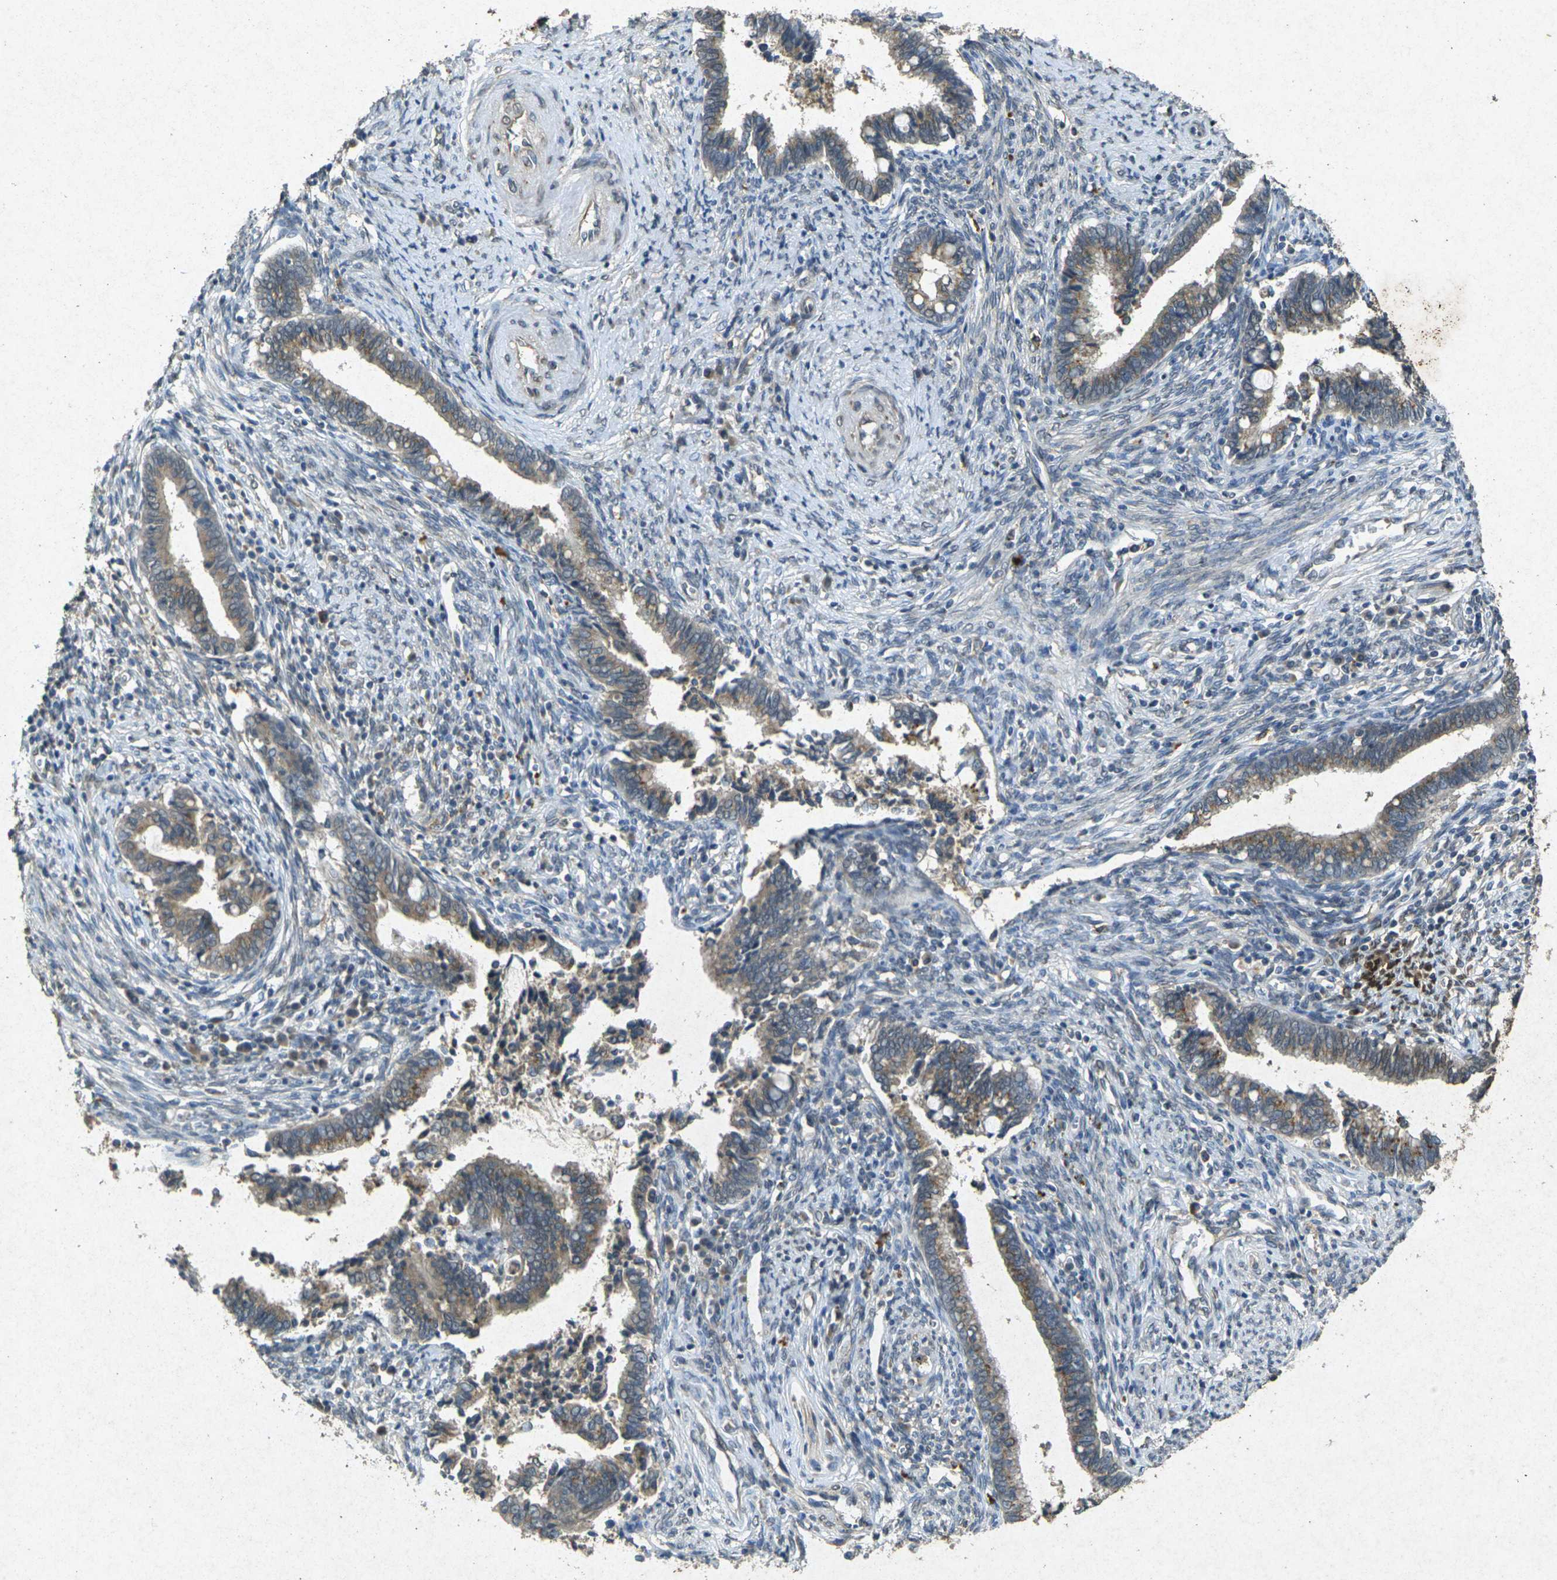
{"staining": {"intensity": "moderate", "quantity": ">75%", "location": "cytoplasmic/membranous"}, "tissue": "cervical cancer", "cell_type": "Tumor cells", "image_type": "cancer", "snomed": [{"axis": "morphology", "description": "Adenocarcinoma, NOS"}, {"axis": "topography", "description": "Cervix"}], "caption": "Cervical cancer stained for a protein displays moderate cytoplasmic/membranous positivity in tumor cells.", "gene": "RGMA", "patient": {"sex": "female", "age": 44}}